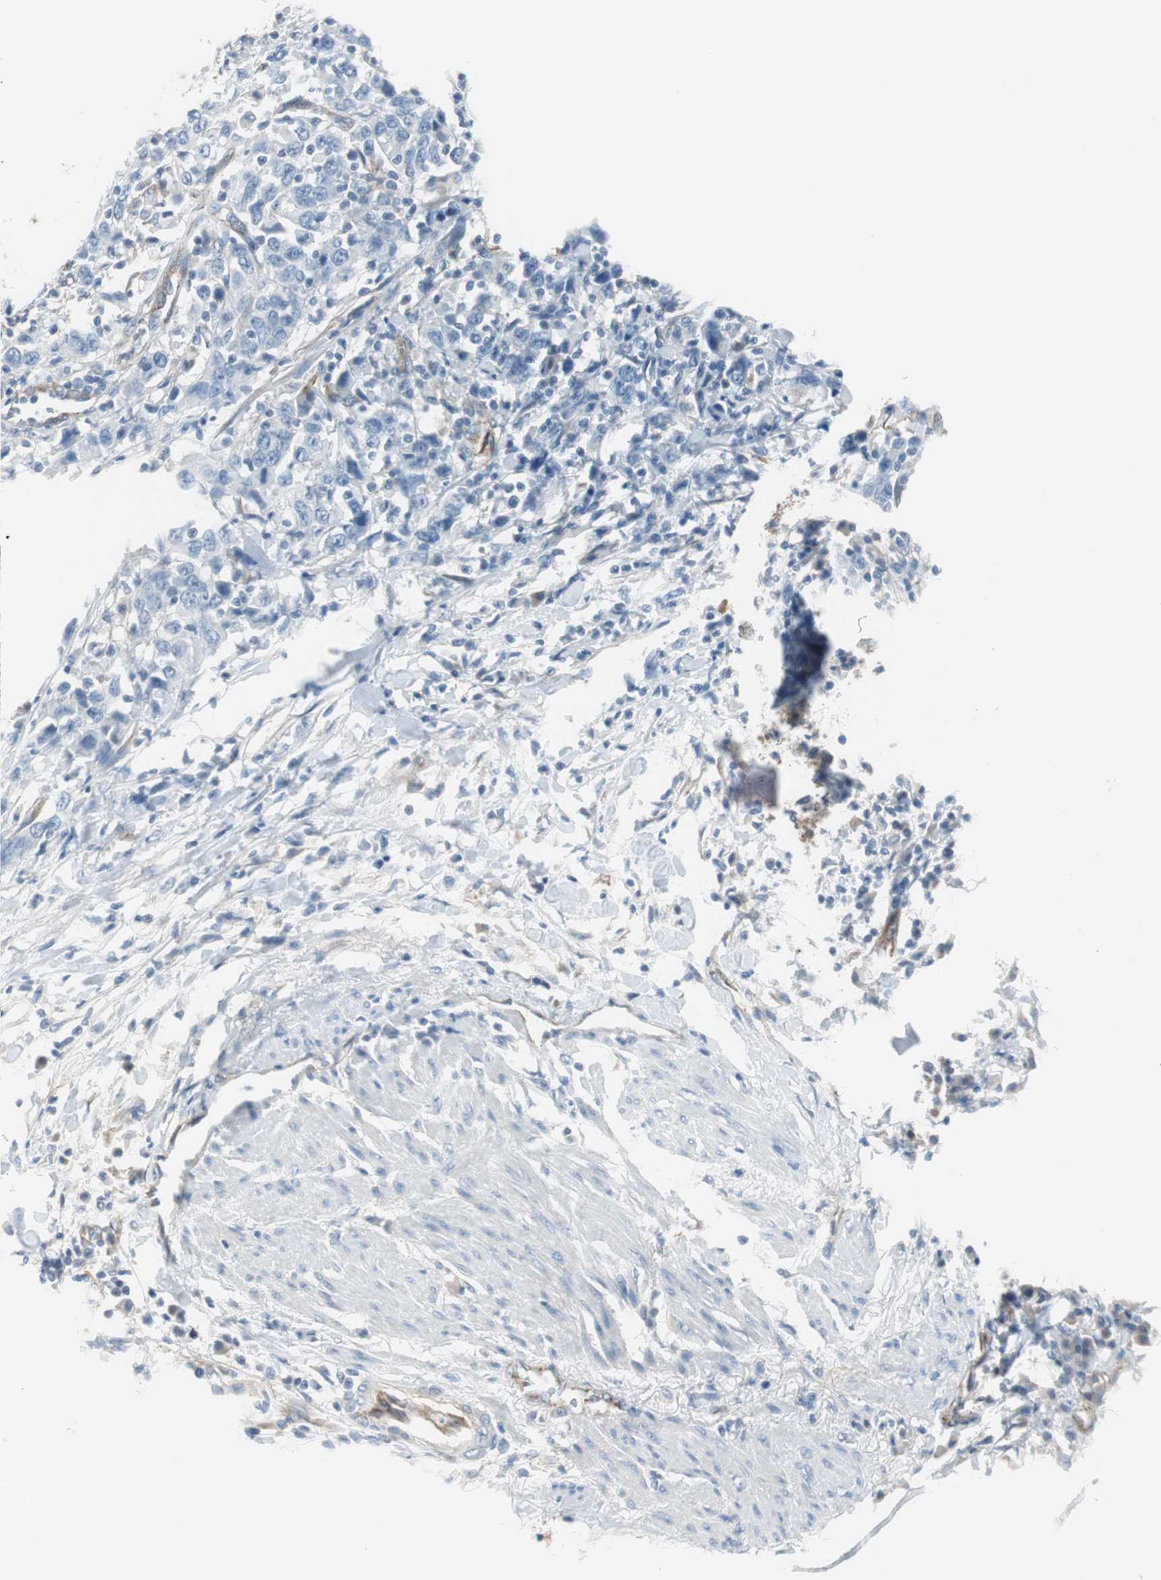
{"staining": {"intensity": "negative", "quantity": "none", "location": "none"}, "tissue": "urothelial cancer", "cell_type": "Tumor cells", "image_type": "cancer", "snomed": [{"axis": "morphology", "description": "Urothelial carcinoma, High grade"}, {"axis": "topography", "description": "Urinary bladder"}], "caption": "The photomicrograph reveals no staining of tumor cells in urothelial cancer.", "gene": "STXBP4", "patient": {"sex": "male", "age": 61}}